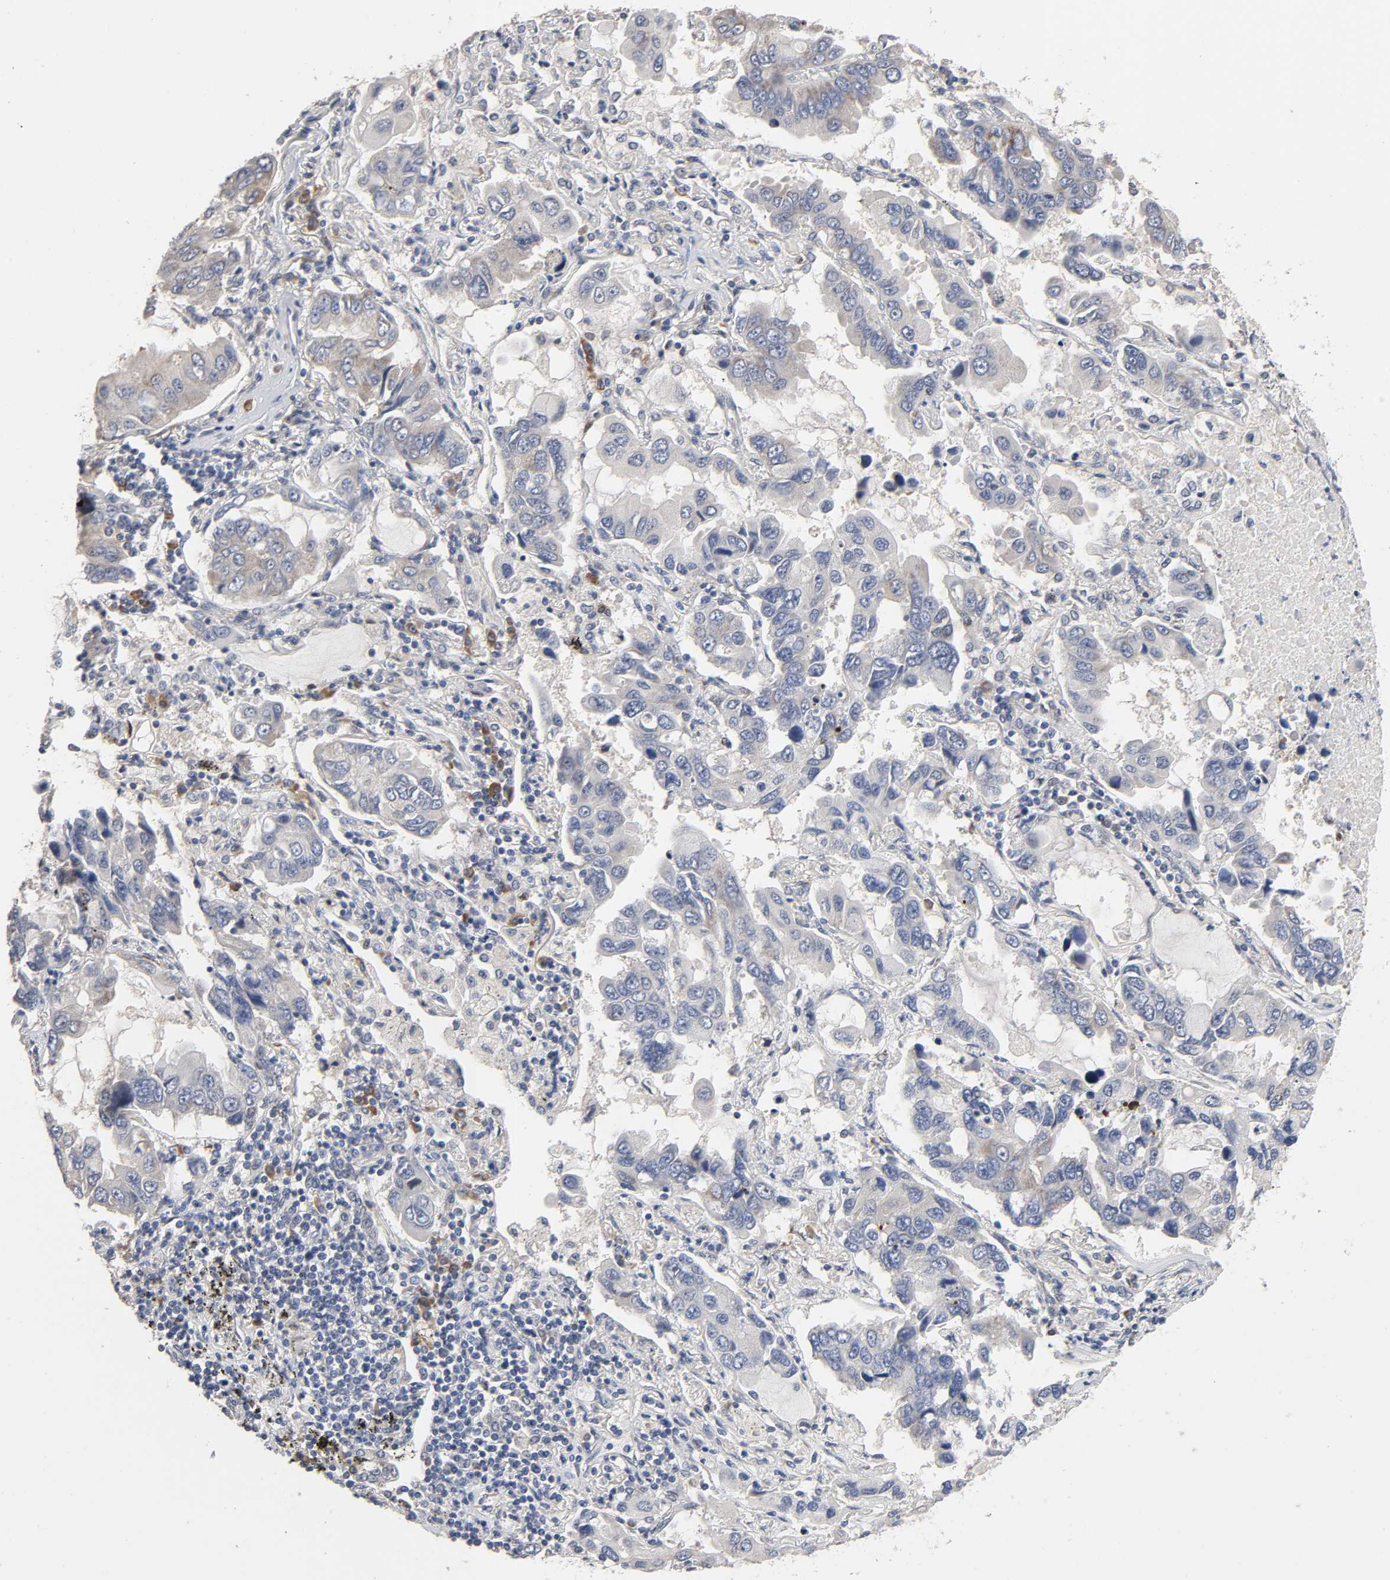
{"staining": {"intensity": "negative", "quantity": "none", "location": "none"}, "tissue": "lung cancer", "cell_type": "Tumor cells", "image_type": "cancer", "snomed": [{"axis": "morphology", "description": "Adenocarcinoma, NOS"}, {"axis": "topography", "description": "Lung"}], "caption": "Photomicrograph shows no protein expression in tumor cells of lung adenocarcinoma tissue. (Stains: DAB (3,3'-diaminobenzidine) immunohistochemistry with hematoxylin counter stain, Microscopy: brightfield microscopy at high magnification).", "gene": "HDLBP", "patient": {"sex": "male", "age": 64}}